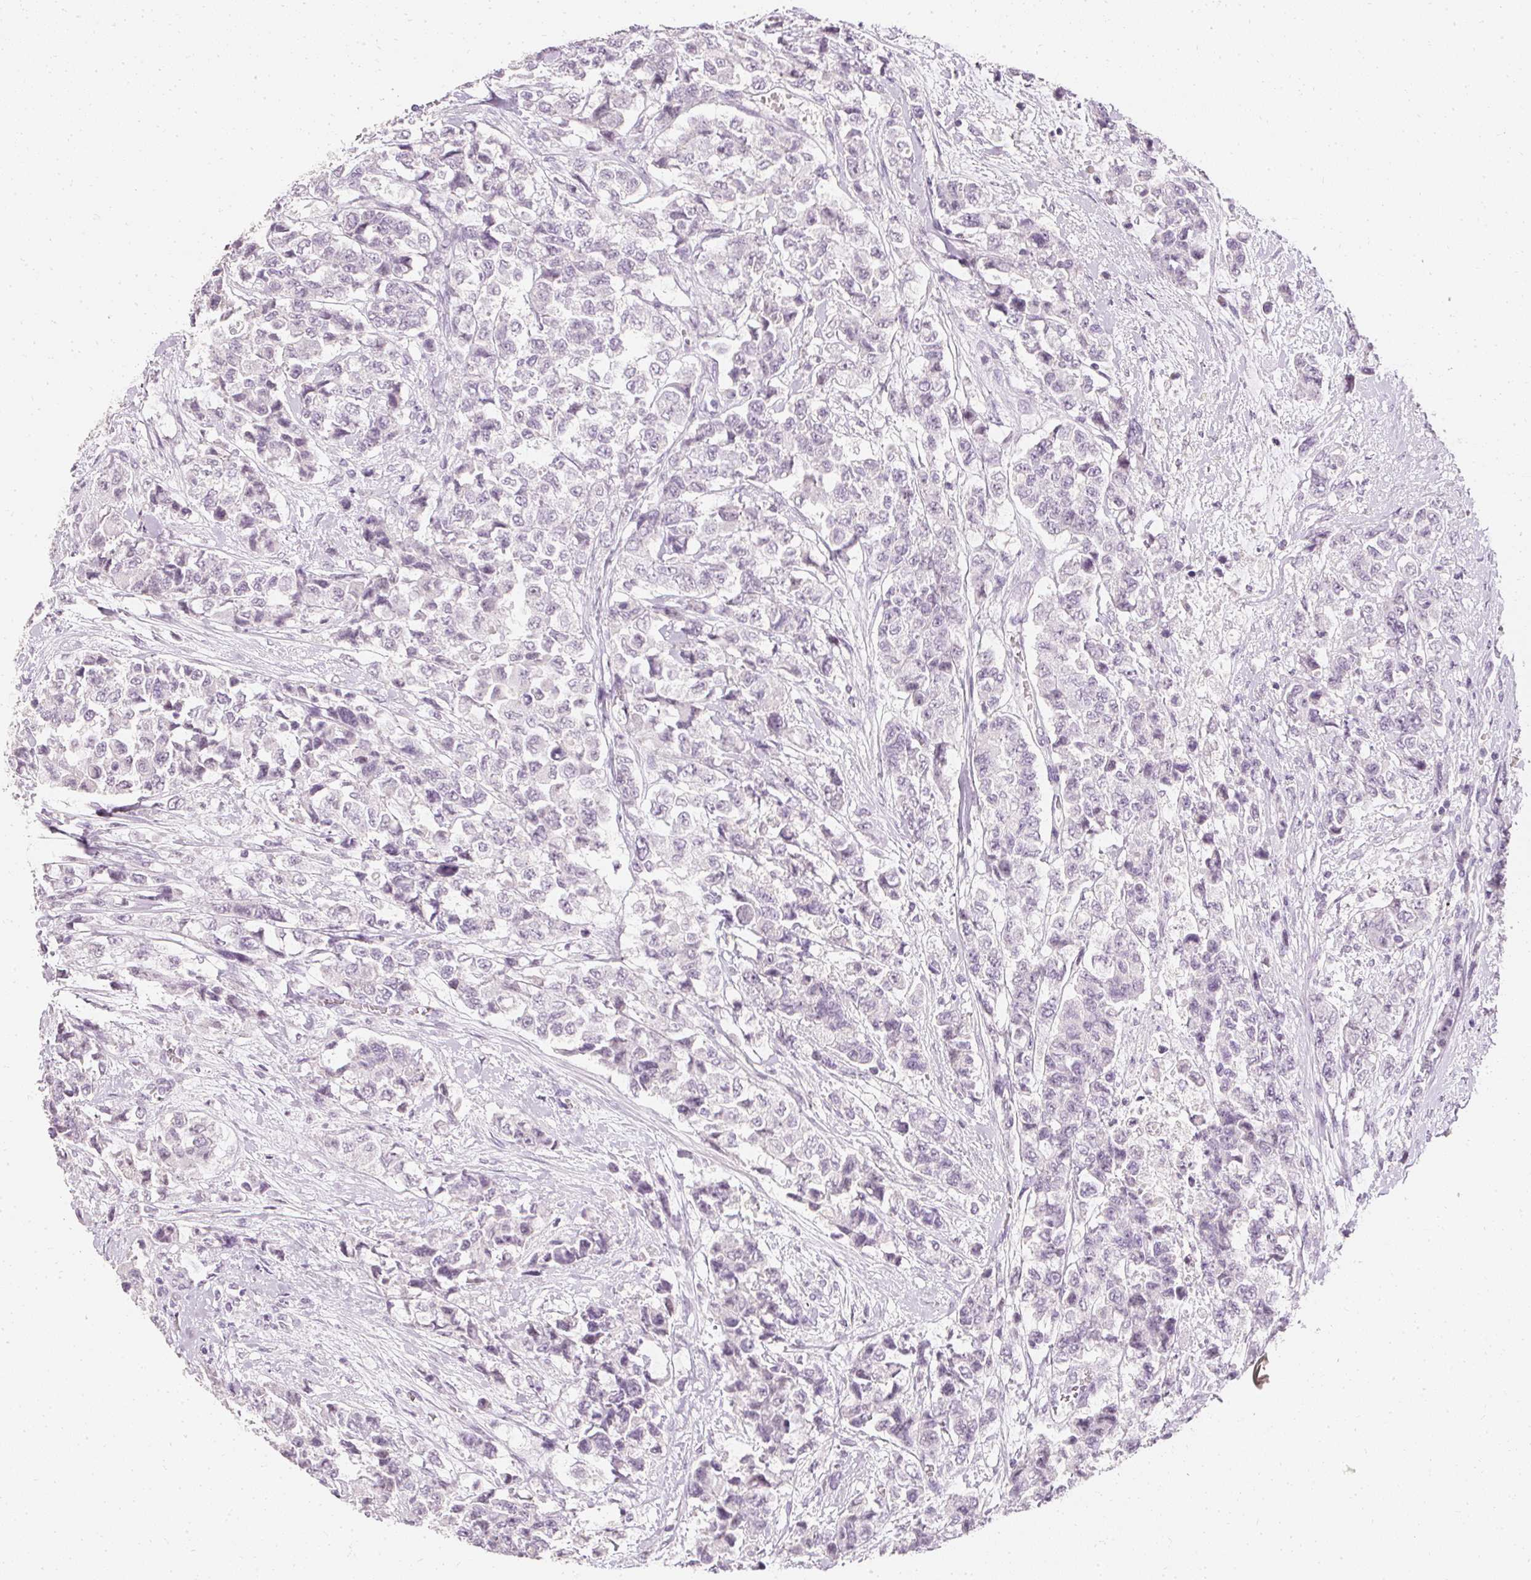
{"staining": {"intensity": "negative", "quantity": "none", "location": "none"}, "tissue": "urothelial cancer", "cell_type": "Tumor cells", "image_type": "cancer", "snomed": [{"axis": "morphology", "description": "Urothelial carcinoma, High grade"}, {"axis": "topography", "description": "Urinary bladder"}], "caption": "Tumor cells show no significant protein expression in urothelial cancer.", "gene": "ELAVL3", "patient": {"sex": "female", "age": 78}}